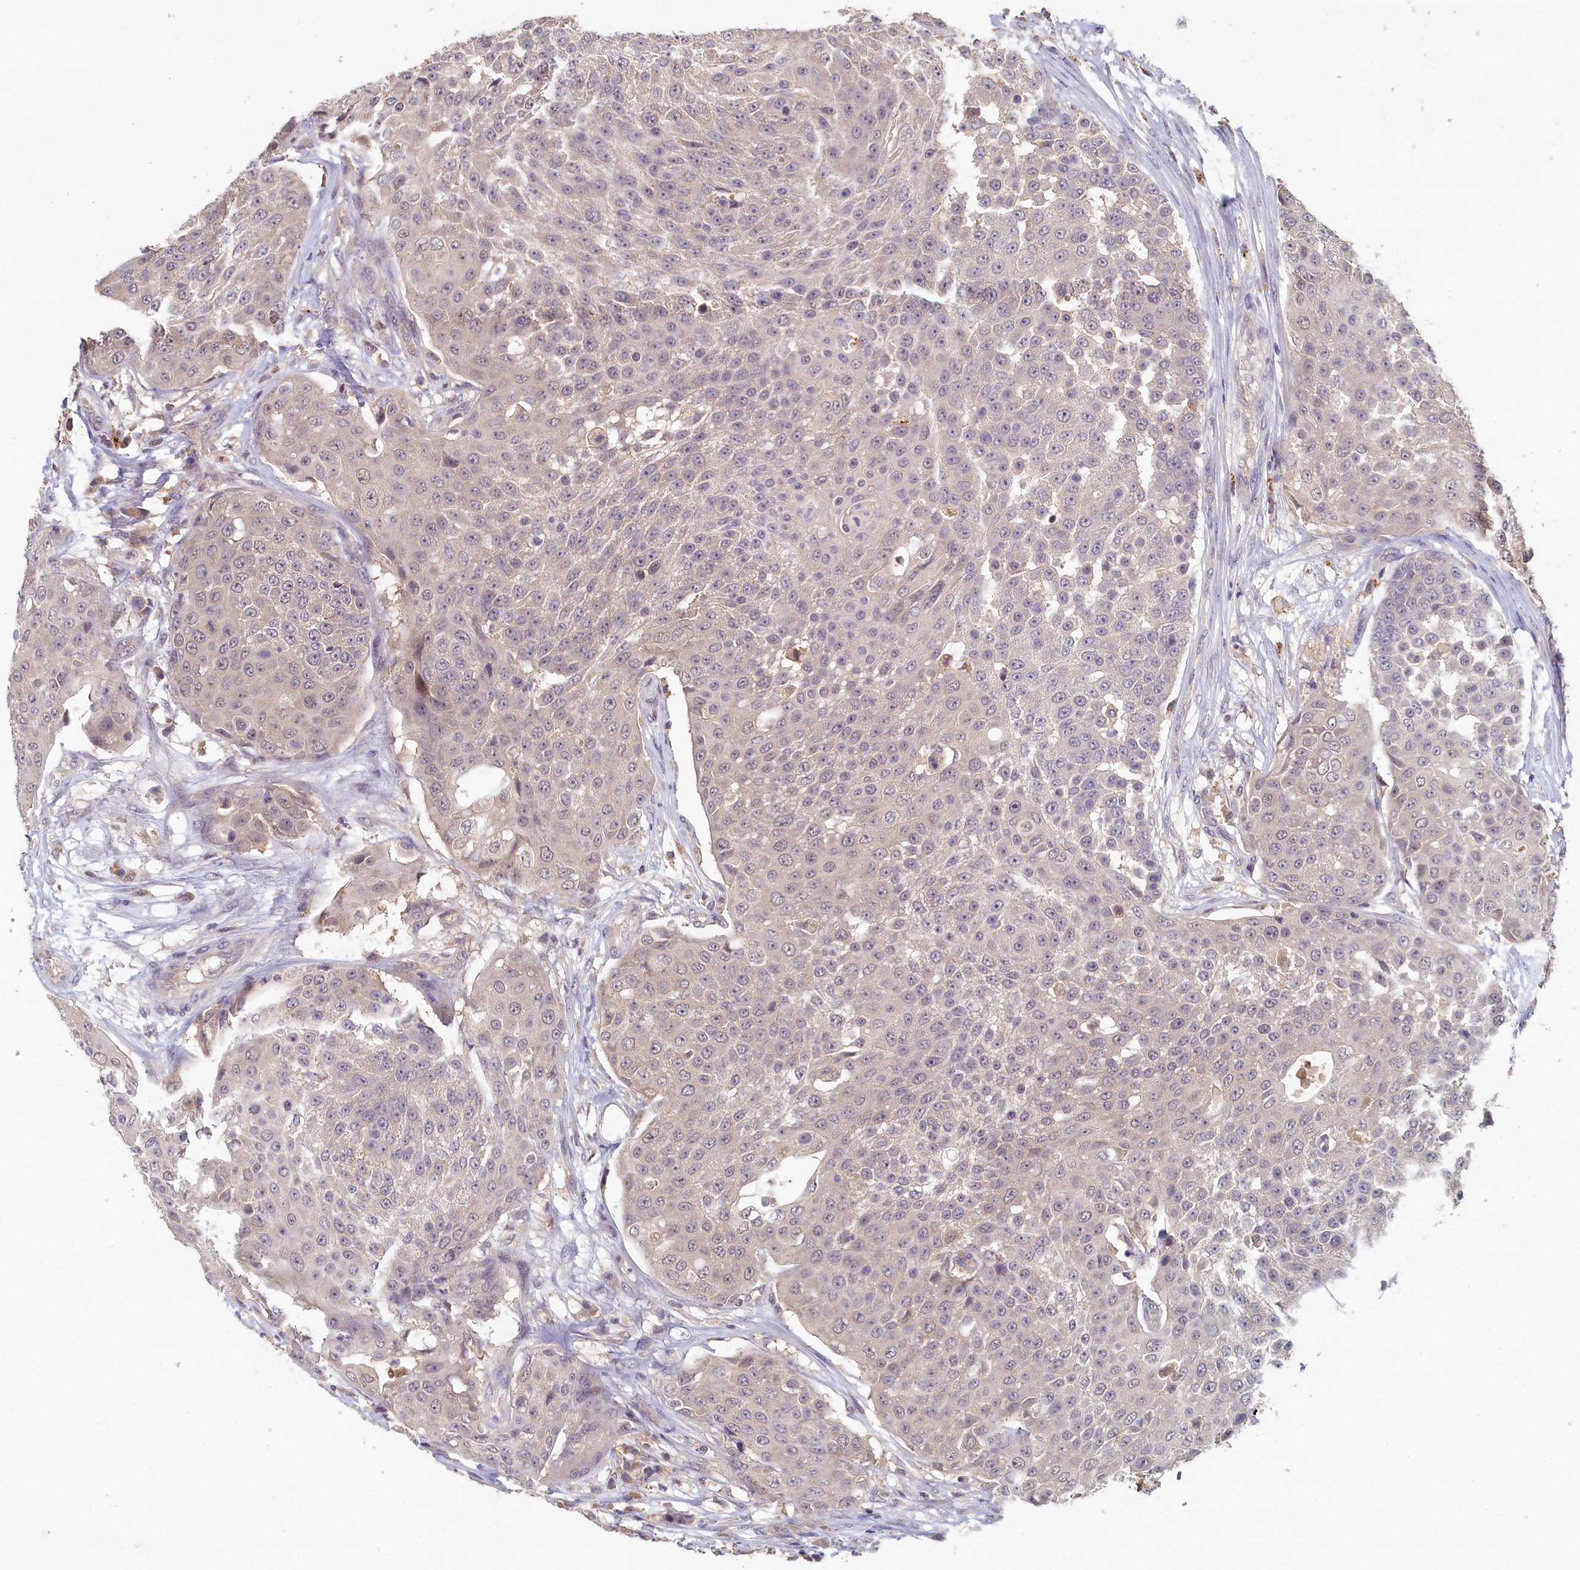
{"staining": {"intensity": "negative", "quantity": "none", "location": "none"}, "tissue": "urothelial cancer", "cell_type": "Tumor cells", "image_type": "cancer", "snomed": [{"axis": "morphology", "description": "Urothelial carcinoma, High grade"}, {"axis": "topography", "description": "Urinary bladder"}], "caption": "High power microscopy histopathology image of an immunohistochemistry (IHC) micrograph of urothelial cancer, revealing no significant expression in tumor cells.", "gene": "NUBP2", "patient": {"sex": "female", "age": 63}}